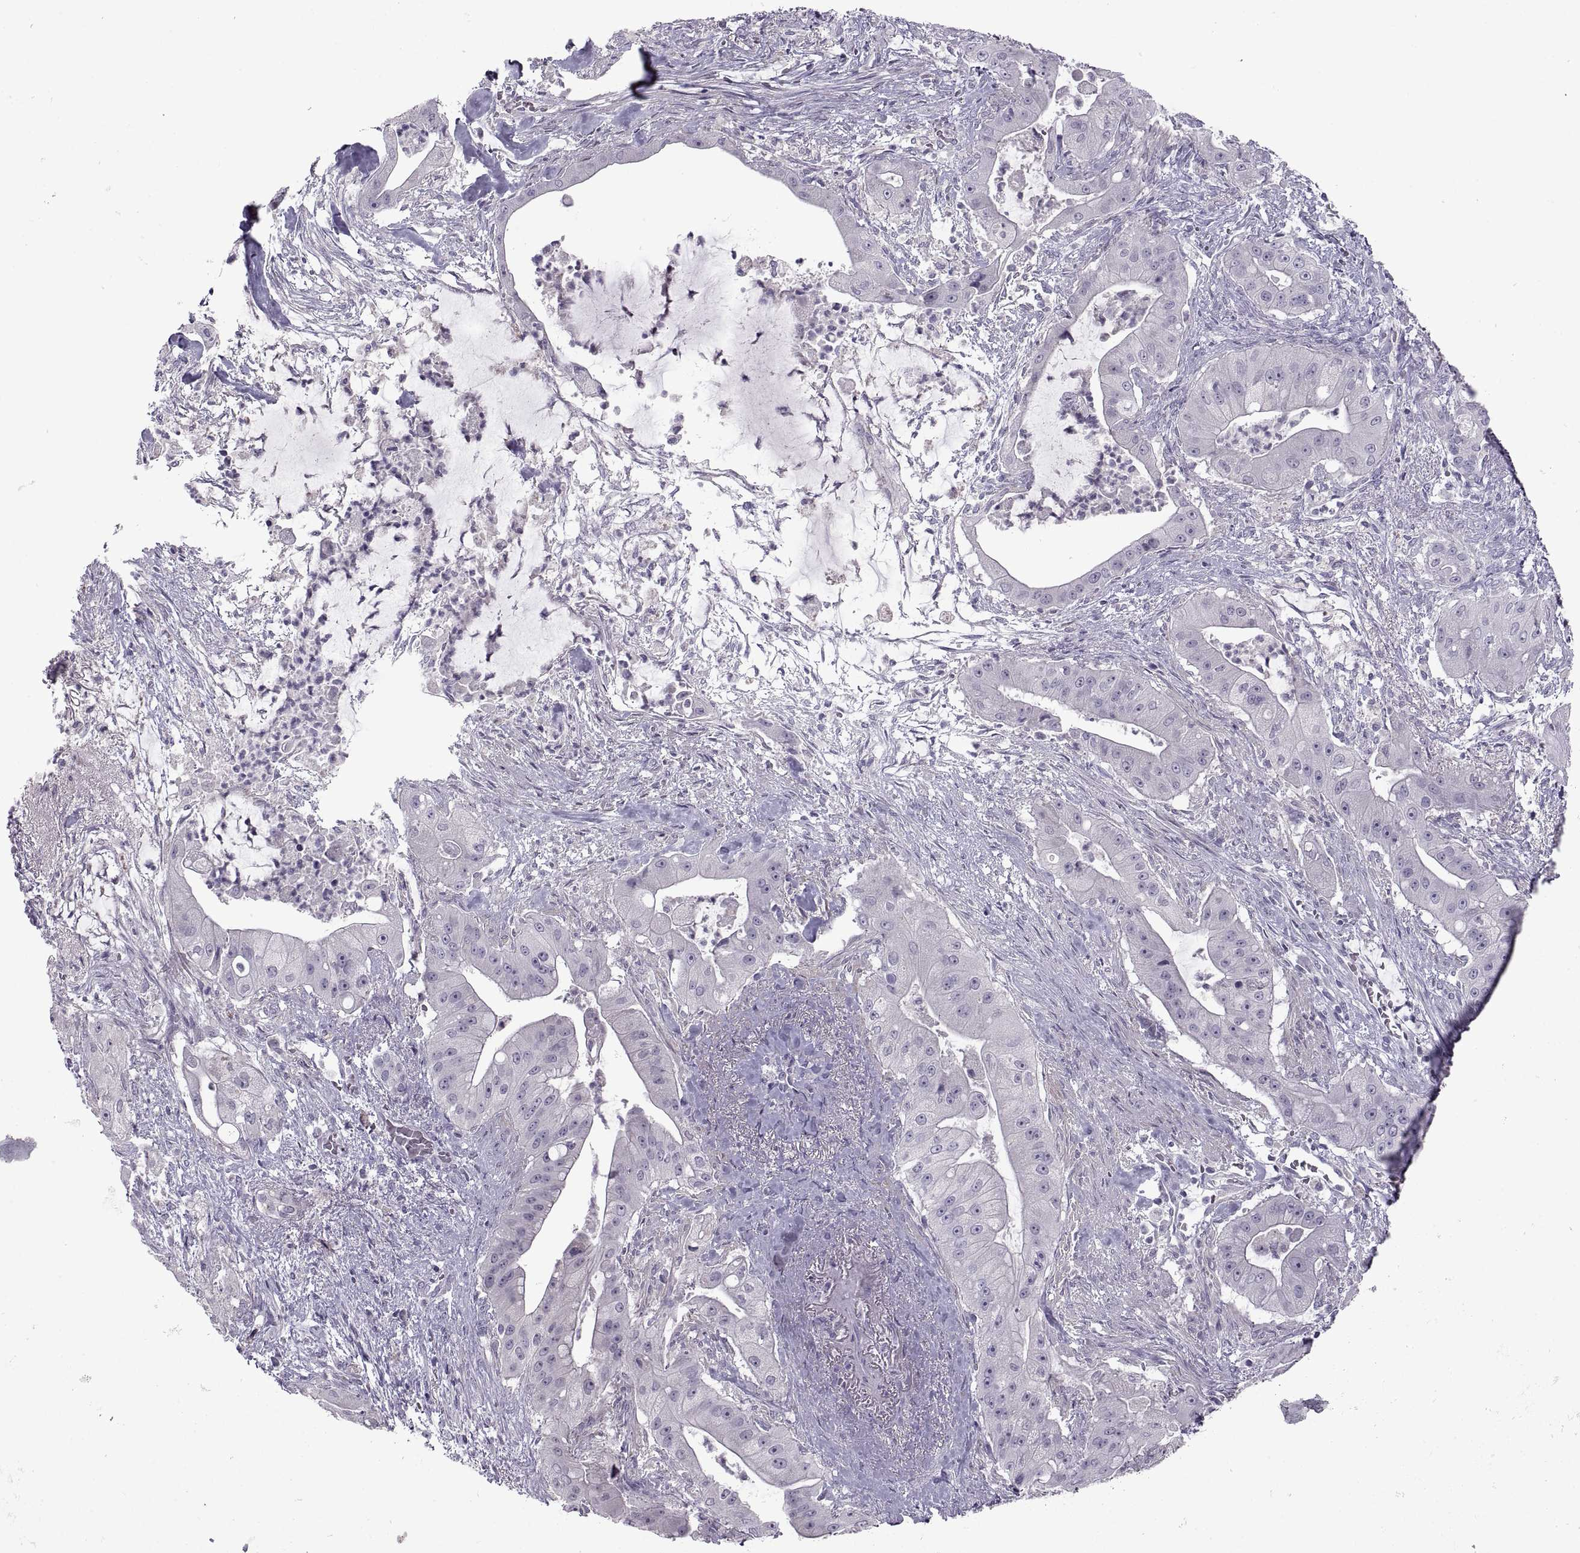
{"staining": {"intensity": "negative", "quantity": "none", "location": "none"}, "tissue": "pancreatic cancer", "cell_type": "Tumor cells", "image_type": "cancer", "snomed": [{"axis": "morphology", "description": "Normal tissue, NOS"}, {"axis": "morphology", "description": "Inflammation, NOS"}, {"axis": "morphology", "description": "Adenocarcinoma, NOS"}, {"axis": "topography", "description": "Pancreas"}], "caption": "The immunohistochemistry image has no significant expression in tumor cells of adenocarcinoma (pancreatic) tissue.", "gene": "BSPH1", "patient": {"sex": "male", "age": 57}}